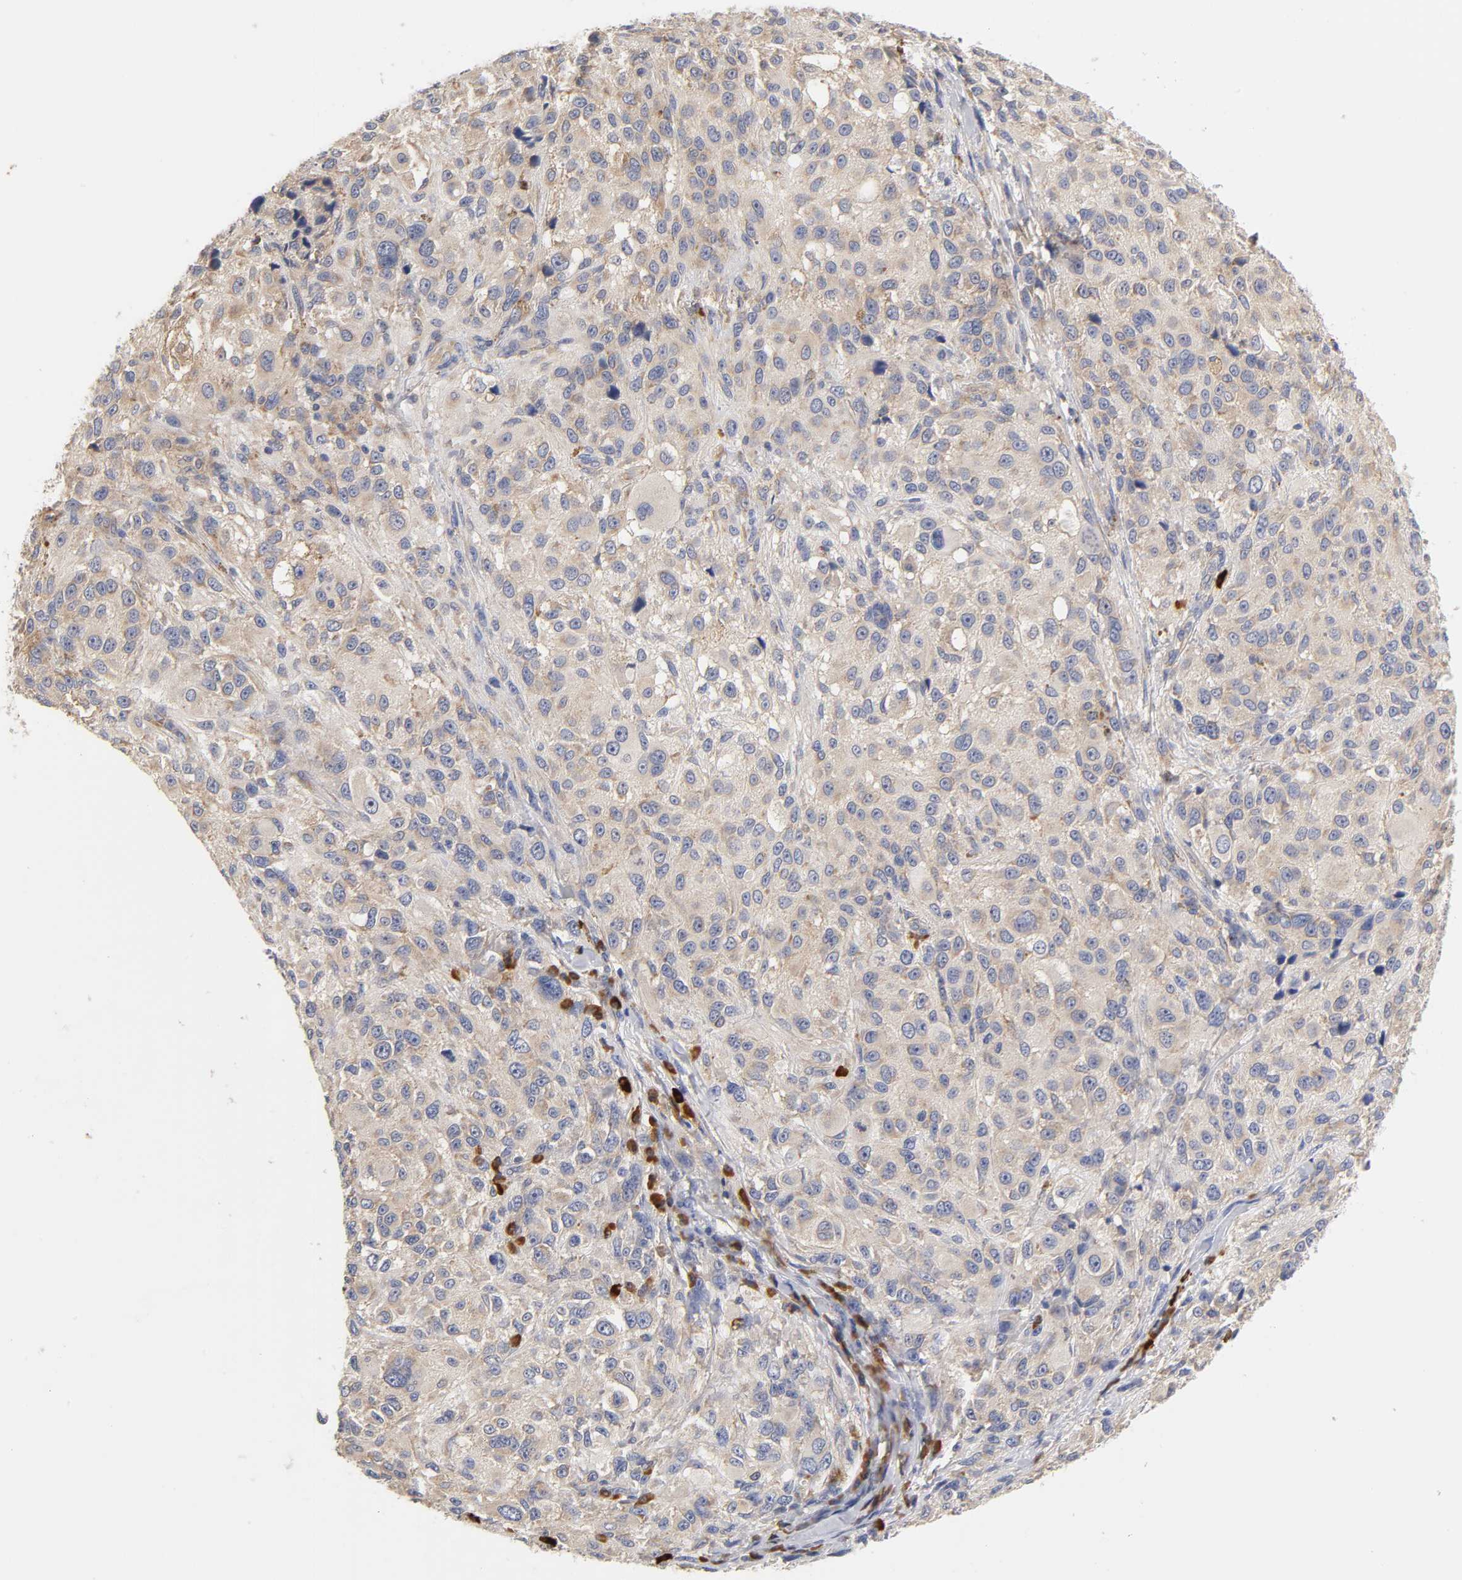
{"staining": {"intensity": "weak", "quantity": ">75%", "location": "cytoplasmic/membranous"}, "tissue": "melanoma", "cell_type": "Tumor cells", "image_type": "cancer", "snomed": [{"axis": "morphology", "description": "Necrosis, NOS"}, {"axis": "morphology", "description": "Malignant melanoma, NOS"}, {"axis": "topography", "description": "Skin"}], "caption": "Melanoma stained with DAB (3,3'-diaminobenzidine) IHC displays low levels of weak cytoplasmic/membranous expression in about >75% of tumor cells.", "gene": "RPS29", "patient": {"sex": "female", "age": 87}}